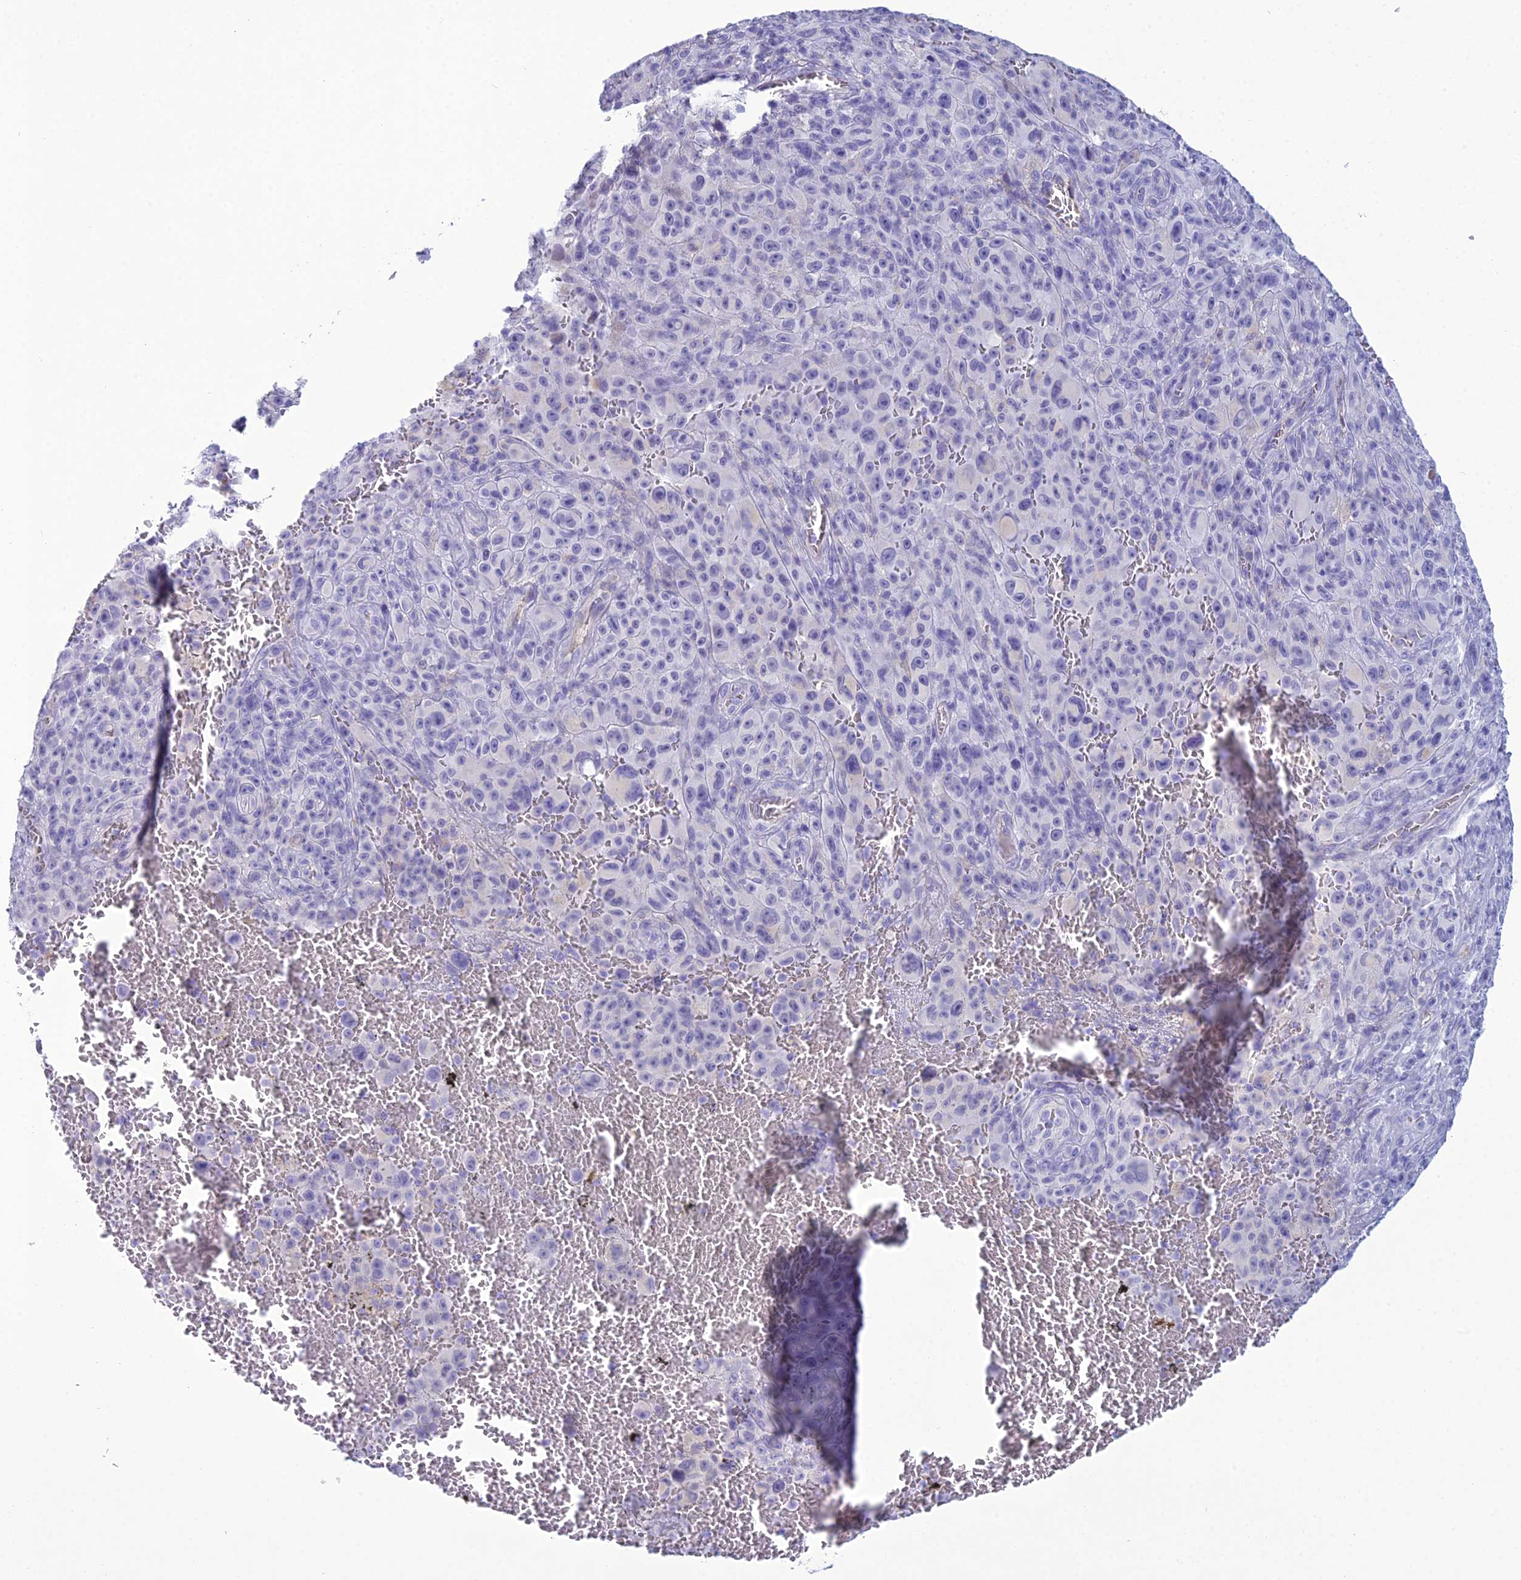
{"staining": {"intensity": "negative", "quantity": "none", "location": "none"}, "tissue": "melanoma", "cell_type": "Tumor cells", "image_type": "cancer", "snomed": [{"axis": "morphology", "description": "Malignant melanoma, NOS"}, {"axis": "topography", "description": "Skin"}], "caption": "Tumor cells show no significant protein staining in melanoma.", "gene": "ACE", "patient": {"sex": "female", "age": 82}}